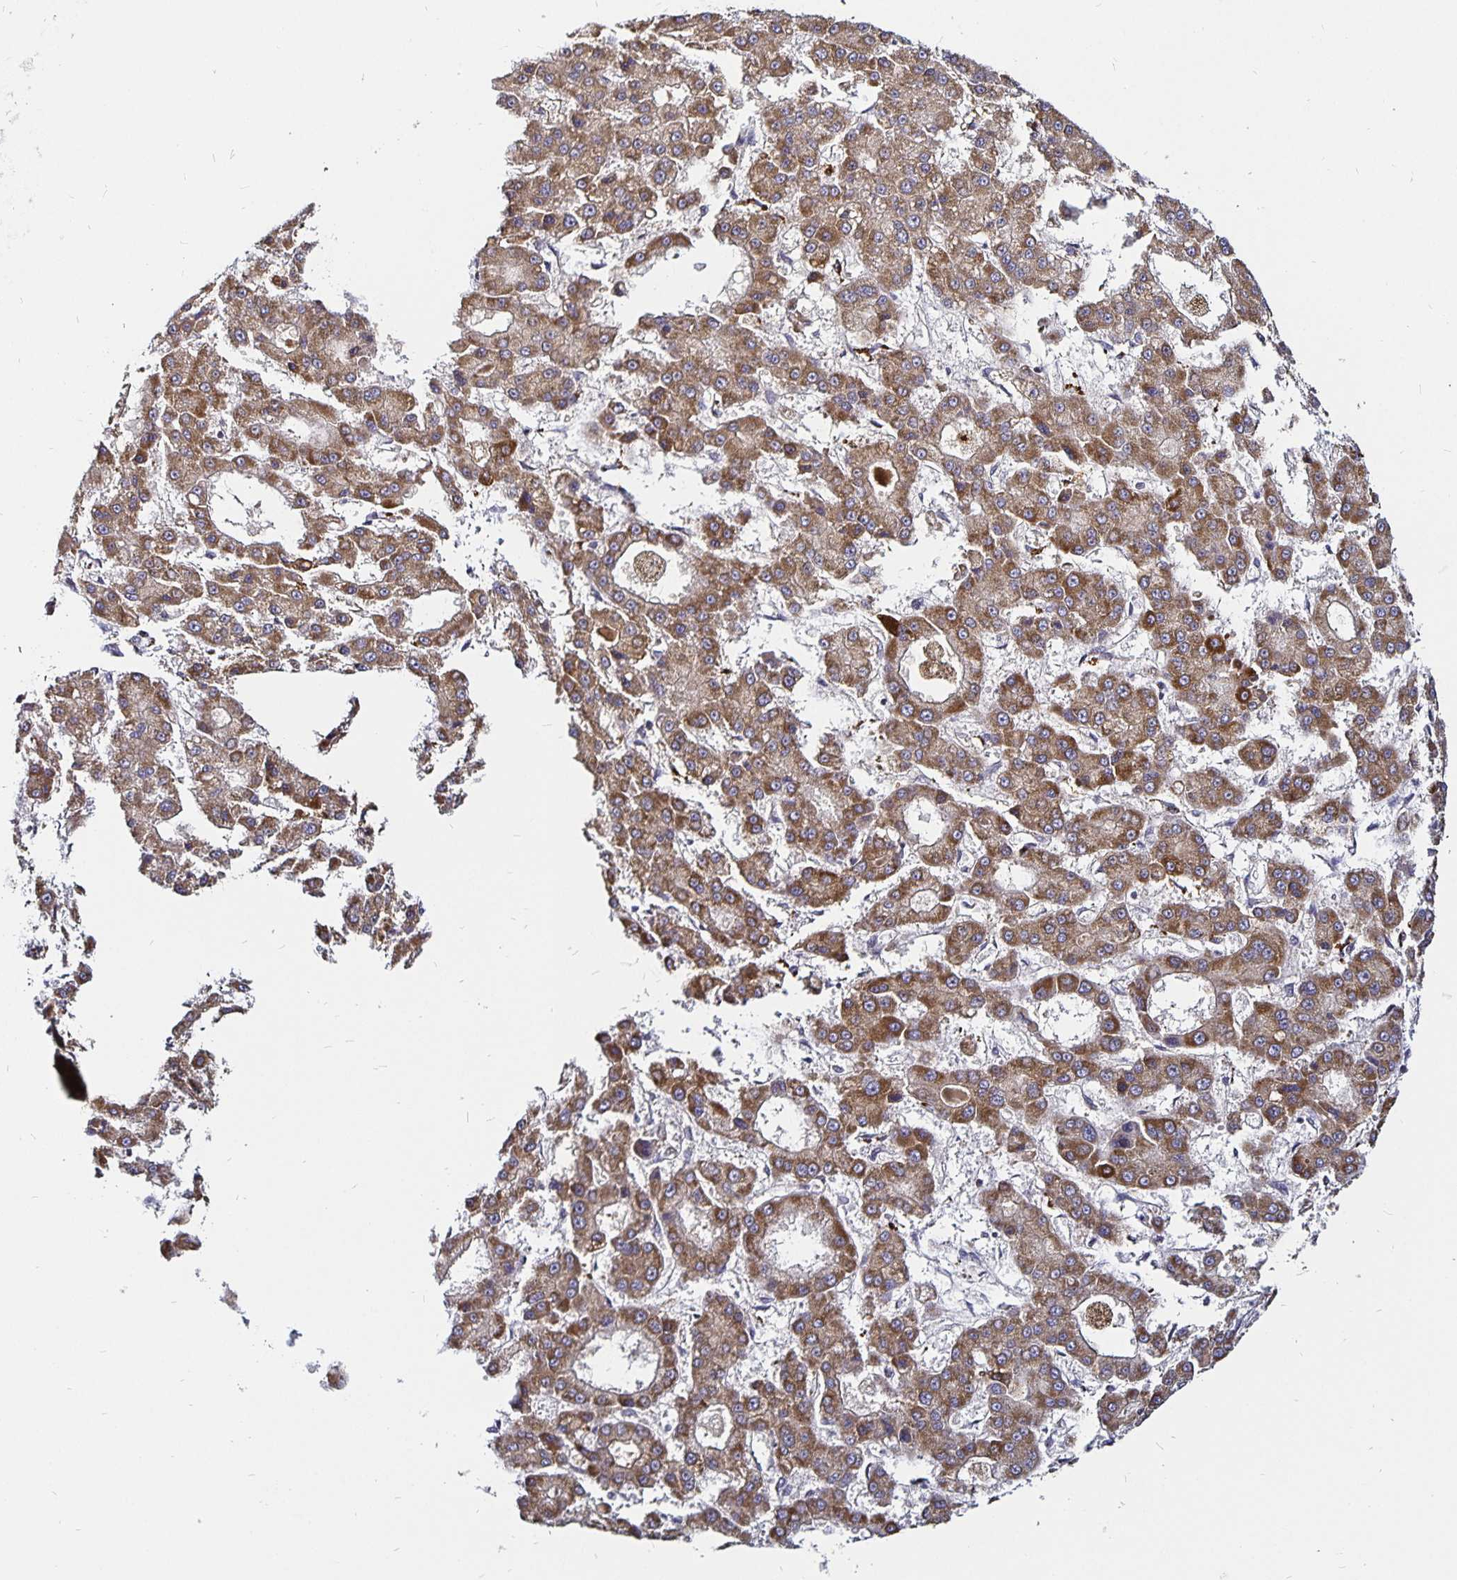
{"staining": {"intensity": "moderate", "quantity": ">75%", "location": "cytoplasmic/membranous"}, "tissue": "liver cancer", "cell_type": "Tumor cells", "image_type": "cancer", "snomed": [{"axis": "morphology", "description": "Carcinoma, Hepatocellular, NOS"}, {"axis": "topography", "description": "Liver"}], "caption": "There is medium levels of moderate cytoplasmic/membranous staining in tumor cells of liver cancer, as demonstrated by immunohistochemical staining (brown color).", "gene": "CYP27A1", "patient": {"sex": "male", "age": 70}}